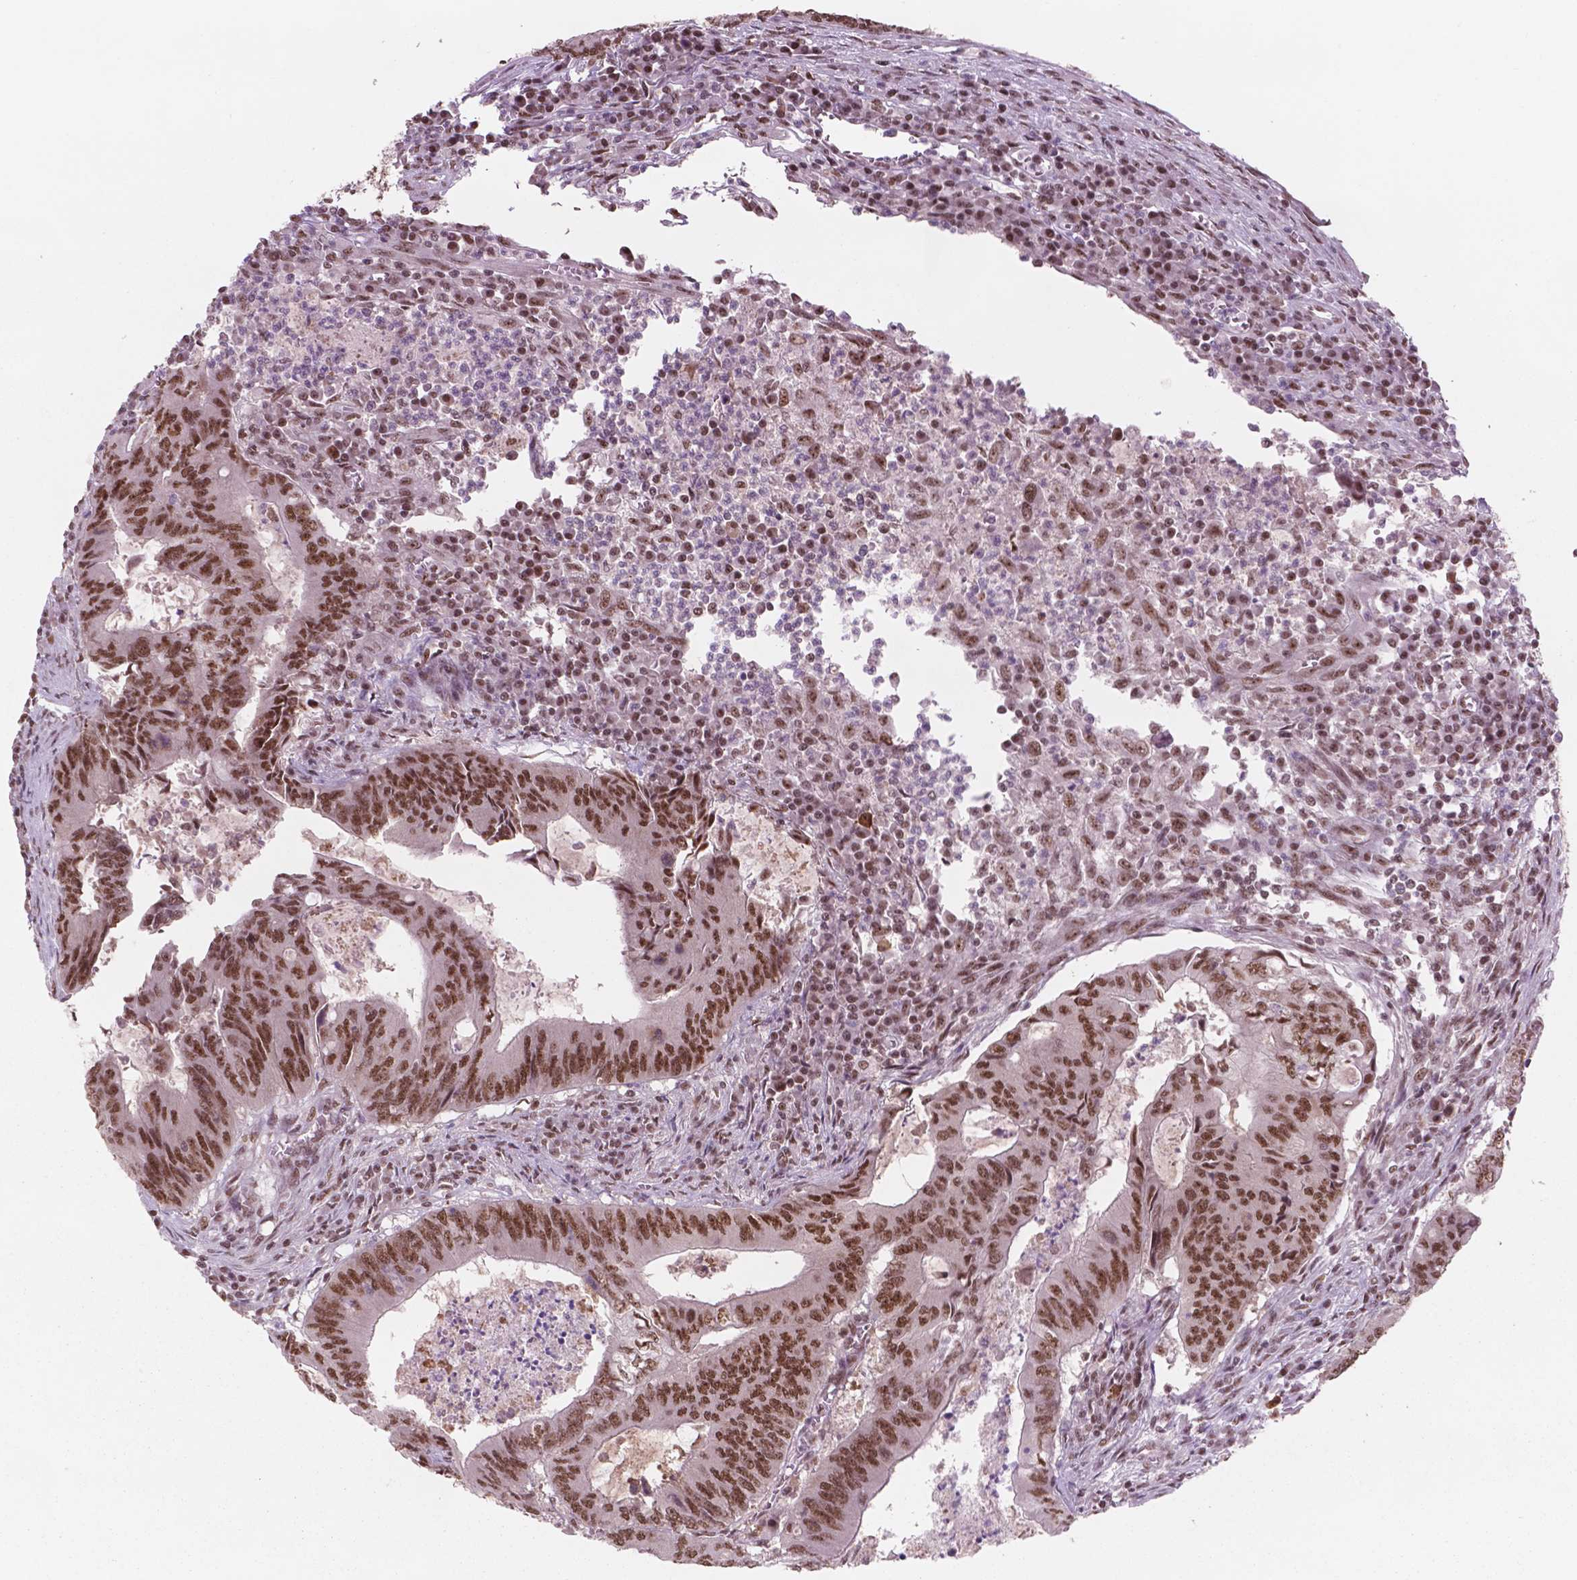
{"staining": {"intensity": "strong", "quantity": ">75%", "location": "nuclear"}, "tissue": "colorectal cancer", "cell_type": "Tumor cells", "image_type": "cancer", "snomed": [{"axis": "morphology", "description": "Adenocarcinoma, NOS"}, {"axis": "topography", "description": "Colon"}], "caption": "Colorectal adenocarcinoma was stained to show a protein in brown. There is high levels of strong nuclear positivity in about >75% of tumor cells.", "gene": "POLR2E", "patient": {"sex": "male", "age": 67}}